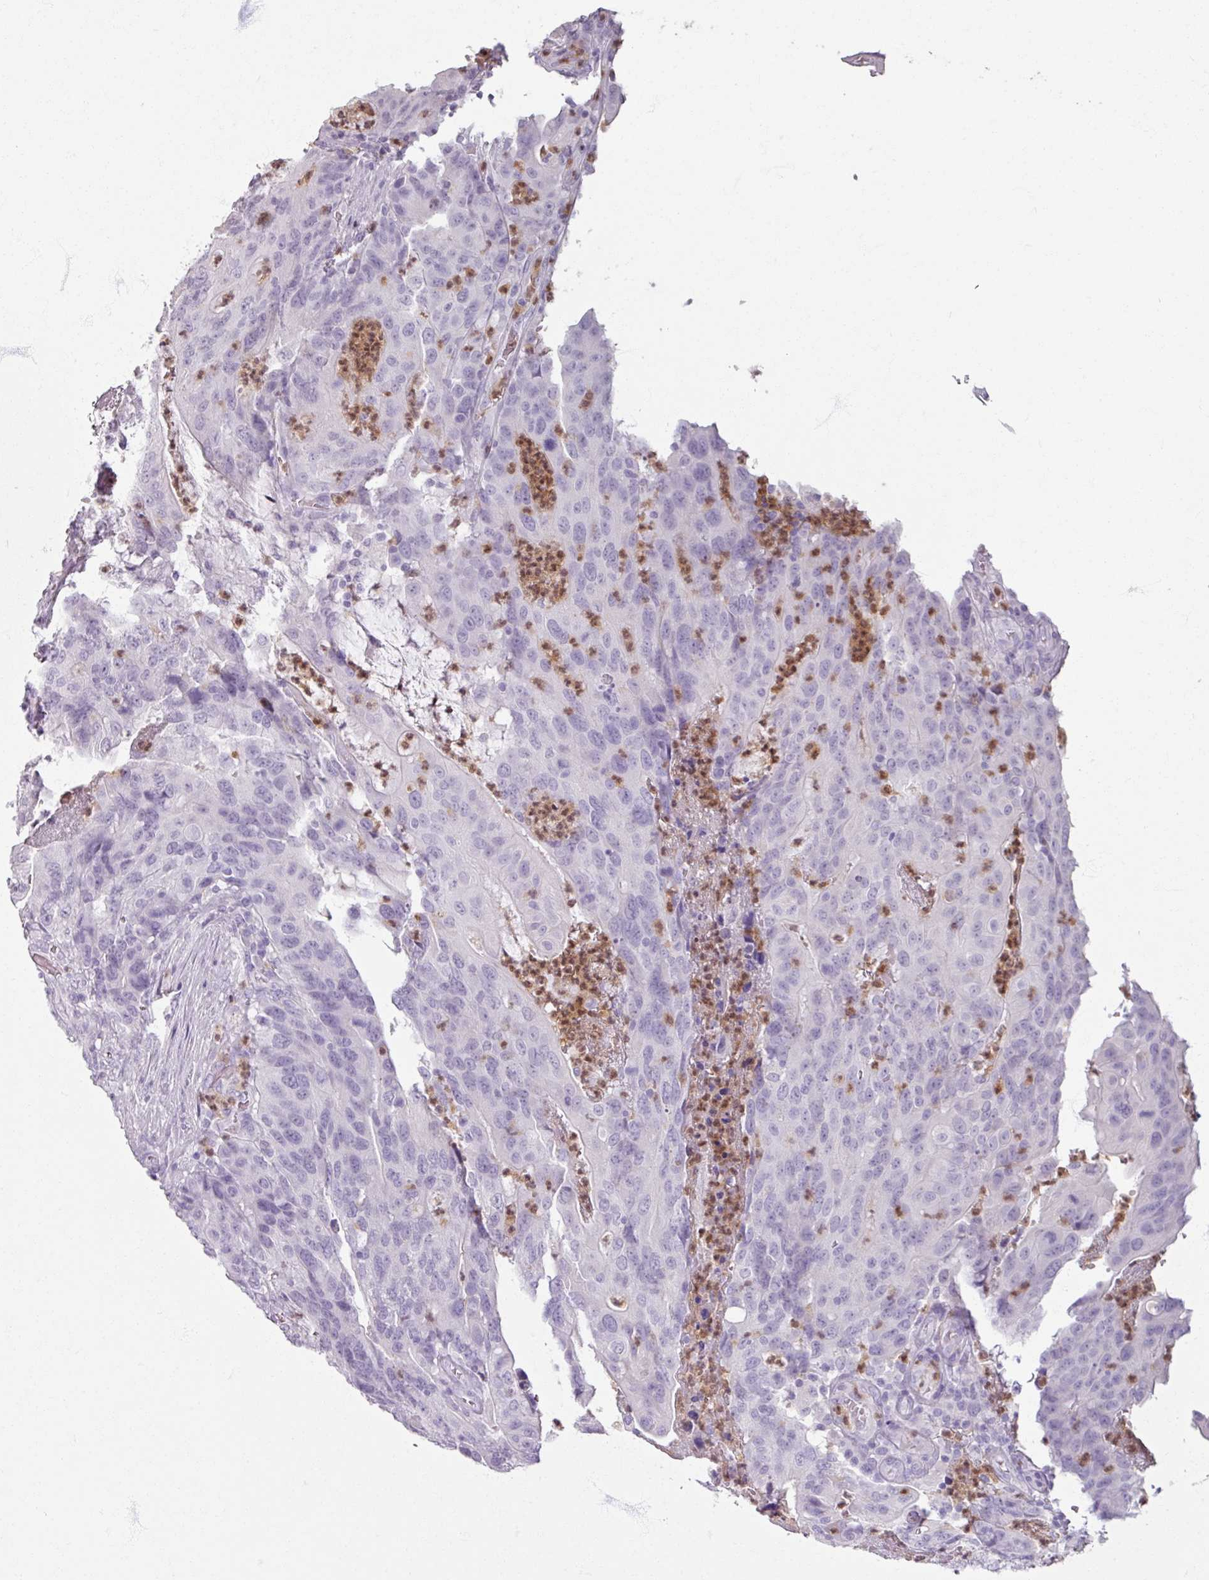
{"staining": {"intensity": "negative", "quantity": "none", "location": "none"}, "tissue": "colorectal cancer", "cell_type": "Tumor cells", "image_type": "cancer", "snomed": [{"axis": "morphology", "description": "Adenocarcinoma, NOS"}, {"axis": "topography", "description": "Colon"}], "caption": "A micrograph of adenocarcinoma (colorectal) stained for a protein displays no brown staining in tumor cells.", "gene": "ARG1", "patient": {"sex": "male", "age": 83}}